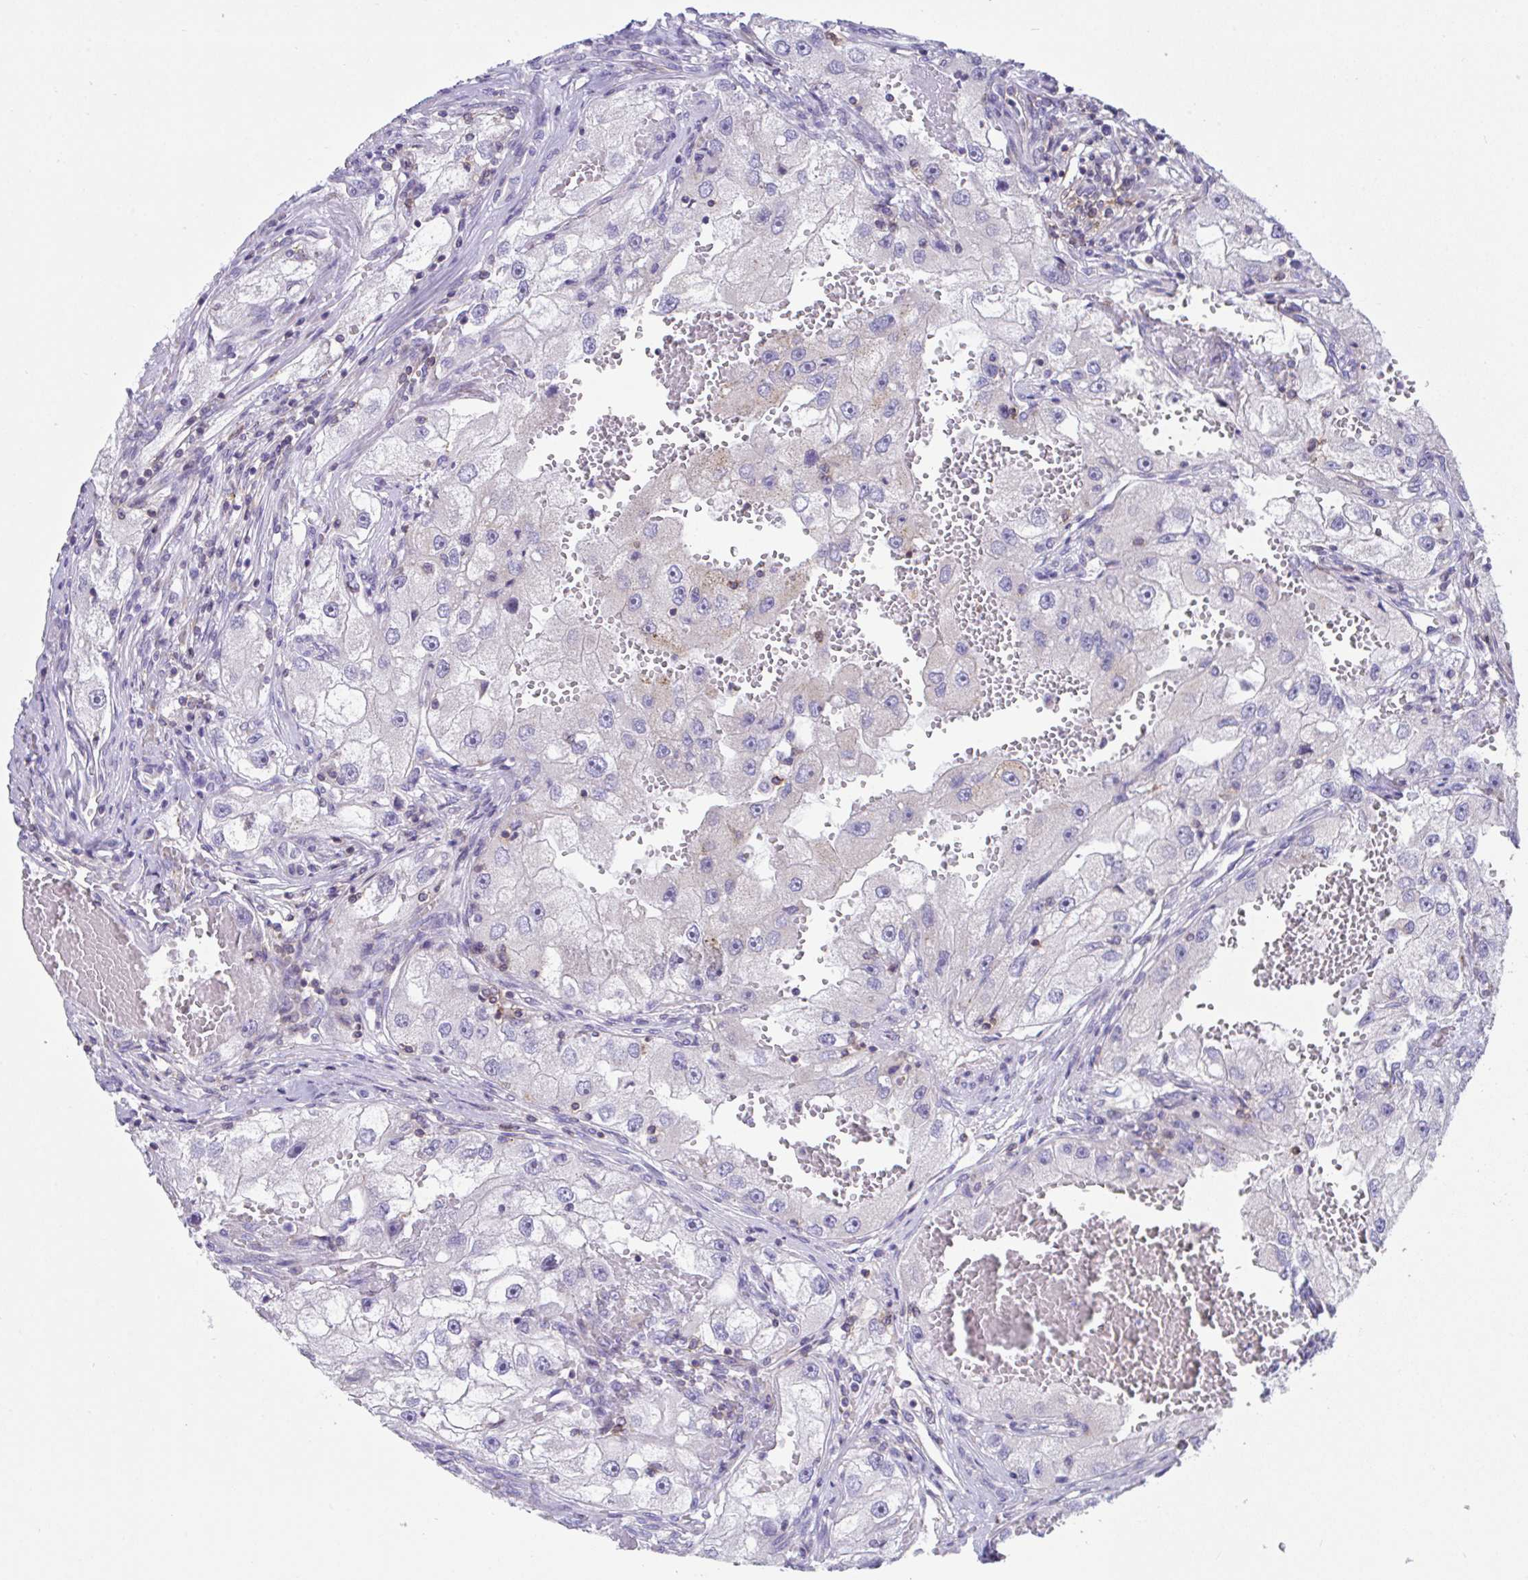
{"staining": {"intensity": "negative", "quantity": "none", "location": "none"}, "tissue": "renal cancer", "cell_type": "Tumor cells", "image_type": "cancer", "snomed": [{"axis": "morphology", "description": "Adenocarcinoma, NOS"}, {"axis": "topography", "description": "Kidney"}], "caption": "Renal cancer was stained to show a protein in brown. There is no significant positivity in tumor cells. (DAB (3,3'-diaminobenzidine) IHC, high magnification).", "gene": "MIA3", "patient": {"sex": "male", "age": 63}}